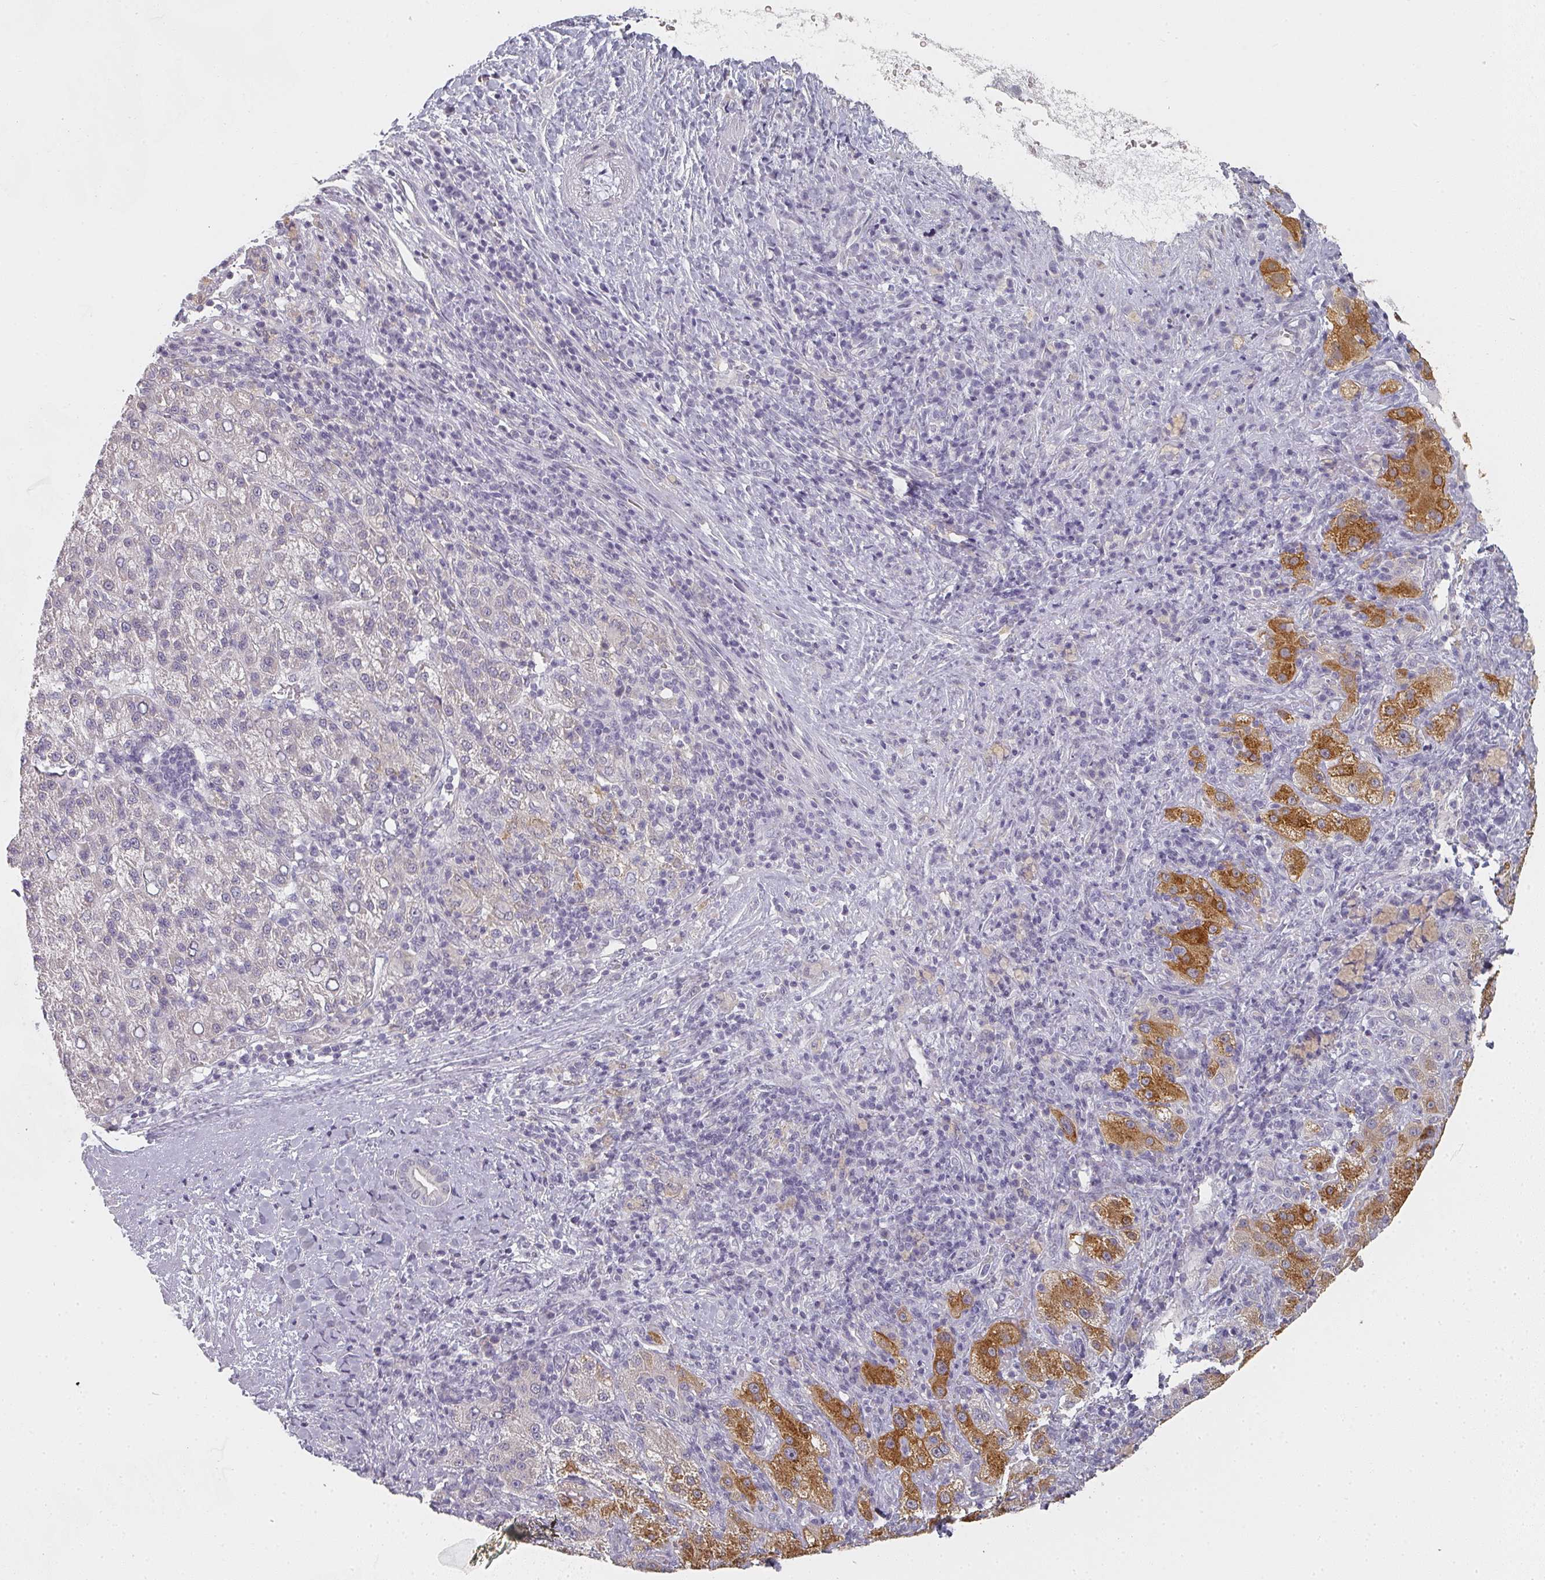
{"staining": {"intensity": "negative", "quantity": "none", "location": "none"}, "tissue": "liver cancer", "cell_type": "Tumor cells", "image_type": "cancer", "snomed": [{"axis": "morphology", "description": "Carcinoma, Hepatocellular, NOS"}, {"axis": "topography", "description": "Liver"}], "caption": "The micrograph reveals no significant staining in tumor cells of liver cancer.", "gene": "SHISA2", "patient": {"sex": "female", "age": 58}}